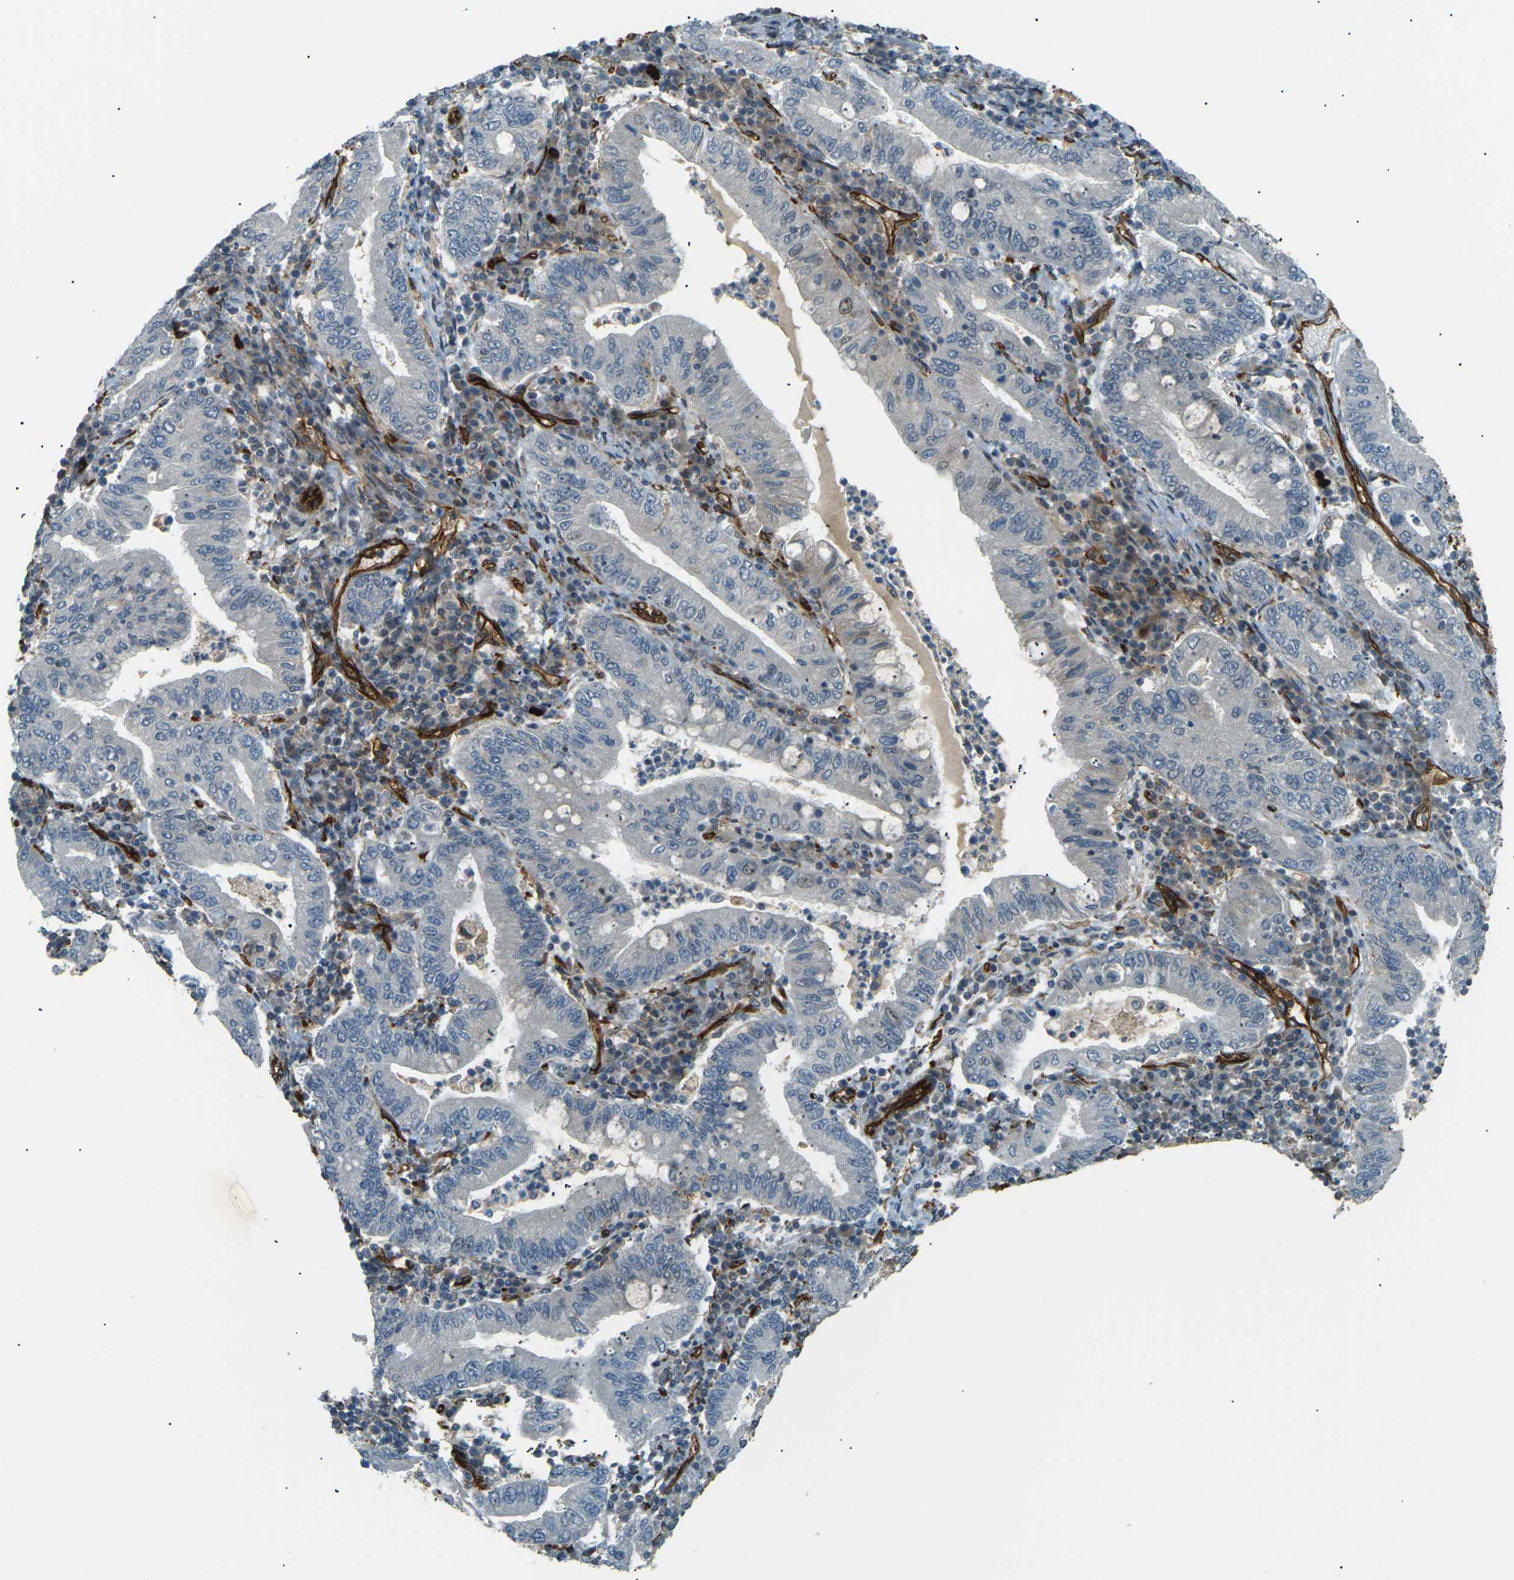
{"staining": {"intensity": "negative", "quantity": "none", "location": "none"}, "tissue": "stomach cancer", "cell_type": "Tumor cells", "image_type": "cancer", "snomed": [{"axis": "morphology", "description": "Normal tissue, NOS"}, {"axis": "morphology", "description": "Adenocarcinoma, NOS"}, {"axis": "topography", "description": "Esophagus"}, {"axis": "topography", "description": "Stomach, upper"}, {"axis": "topography", "description": "Peripheral nerve tissue"}], "caption": "Immunohistochemistry of stomach adenocarcinoma displays no positivity in tumor cells.", "gene": "S1PR1", "patient": {"sex": "male", "age": 62}}